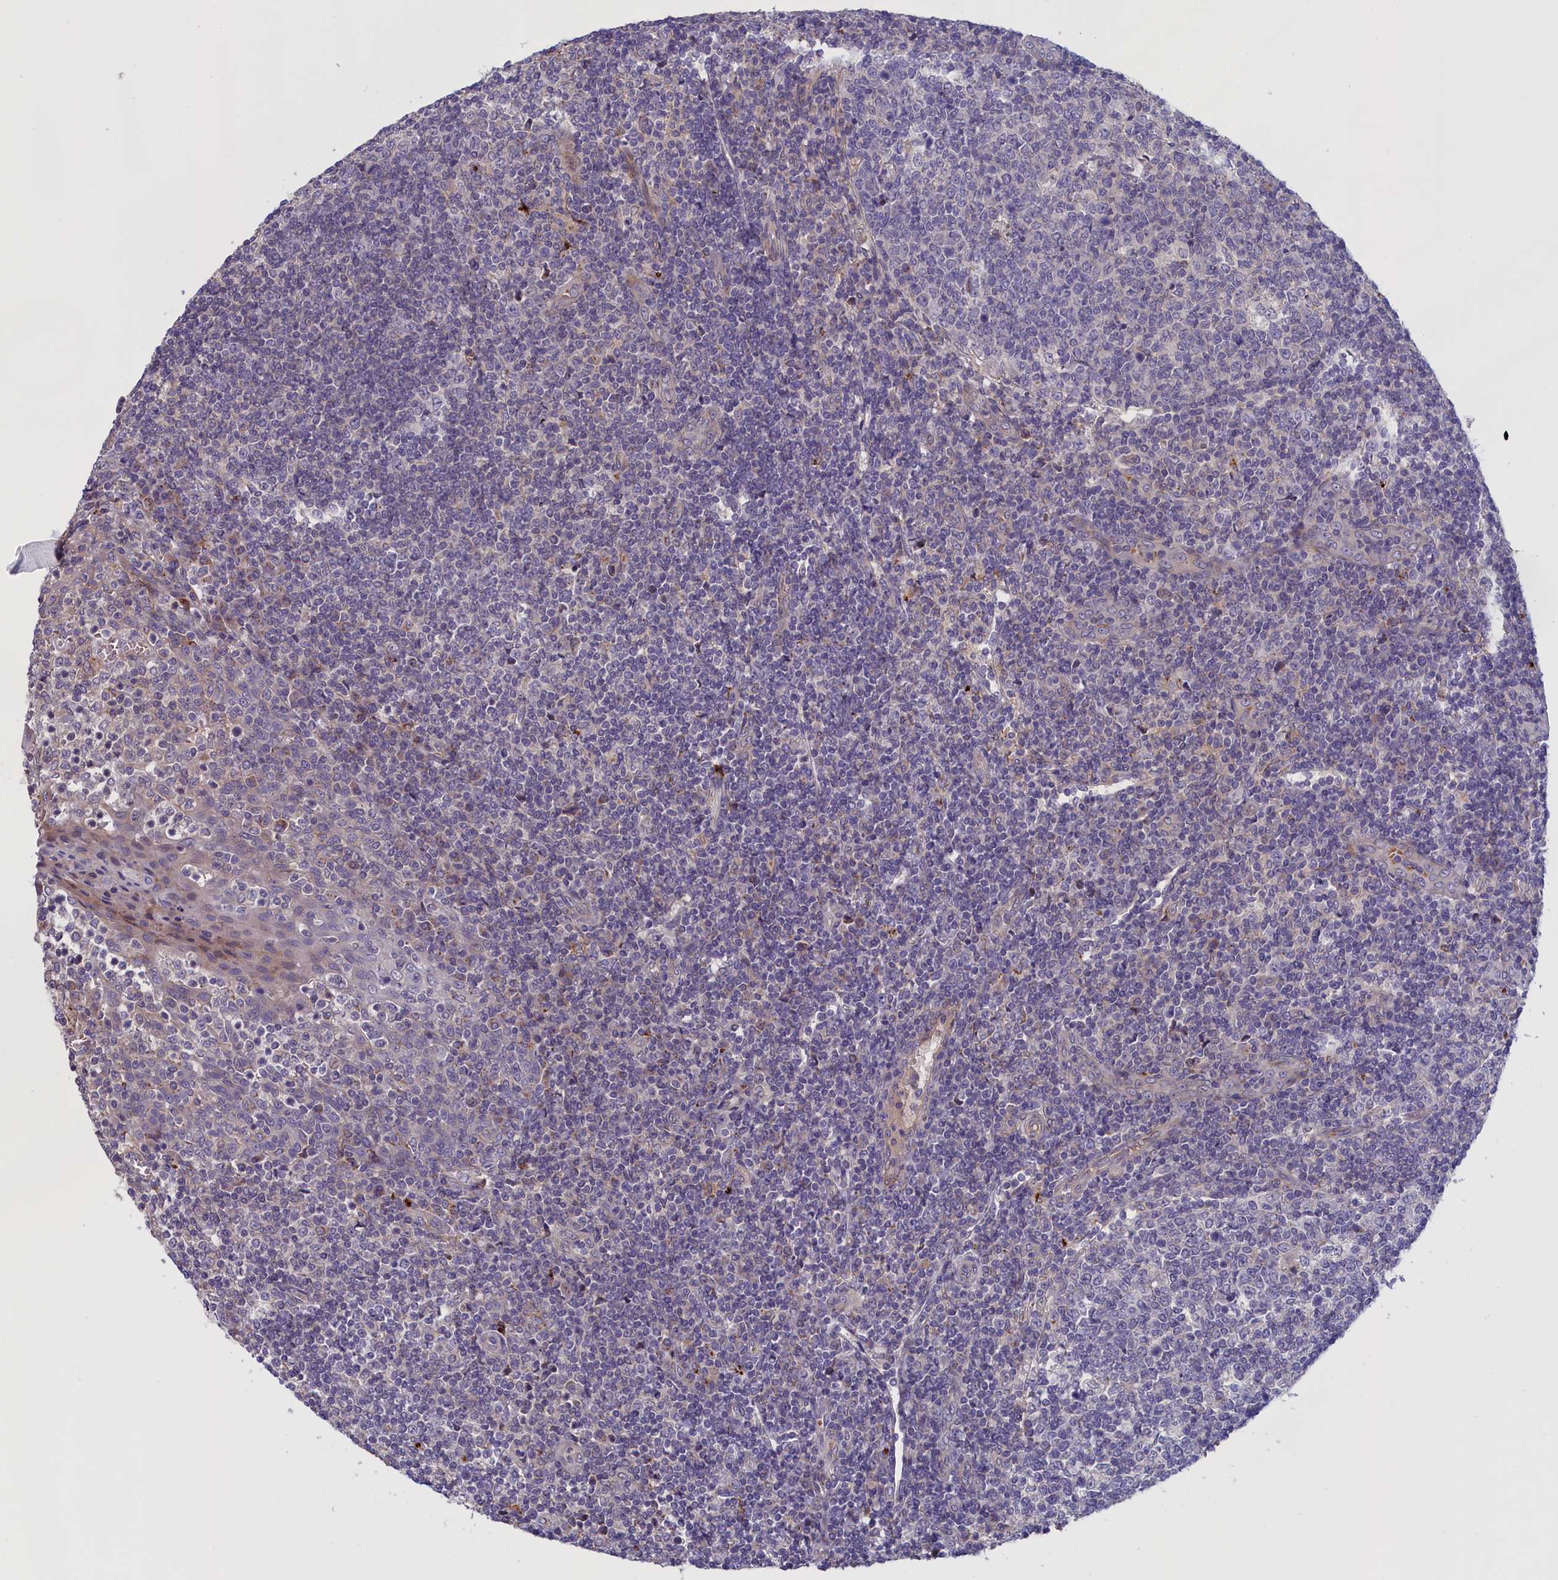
{"staining": {"intensity": "negative", "quantity": "none", "location": "none"}, "tissue": "tonsil", "cell_type": "Germinal center cells", "image_type": "normal", "snomed": [{"axis": "morphology", "description": "Normal tissue, NOS"}, {"axis": "topography", "description": "Tonsil"}], "caption": "The image exhibits no significant expression in germinal center cells of tonsil. (Brightfield microscopy of DAB (3,3'-diaminobenzidine) IHC at high magnification).", "gene": "IGFALS", "patient": {"sex": "female", "age": 19}}